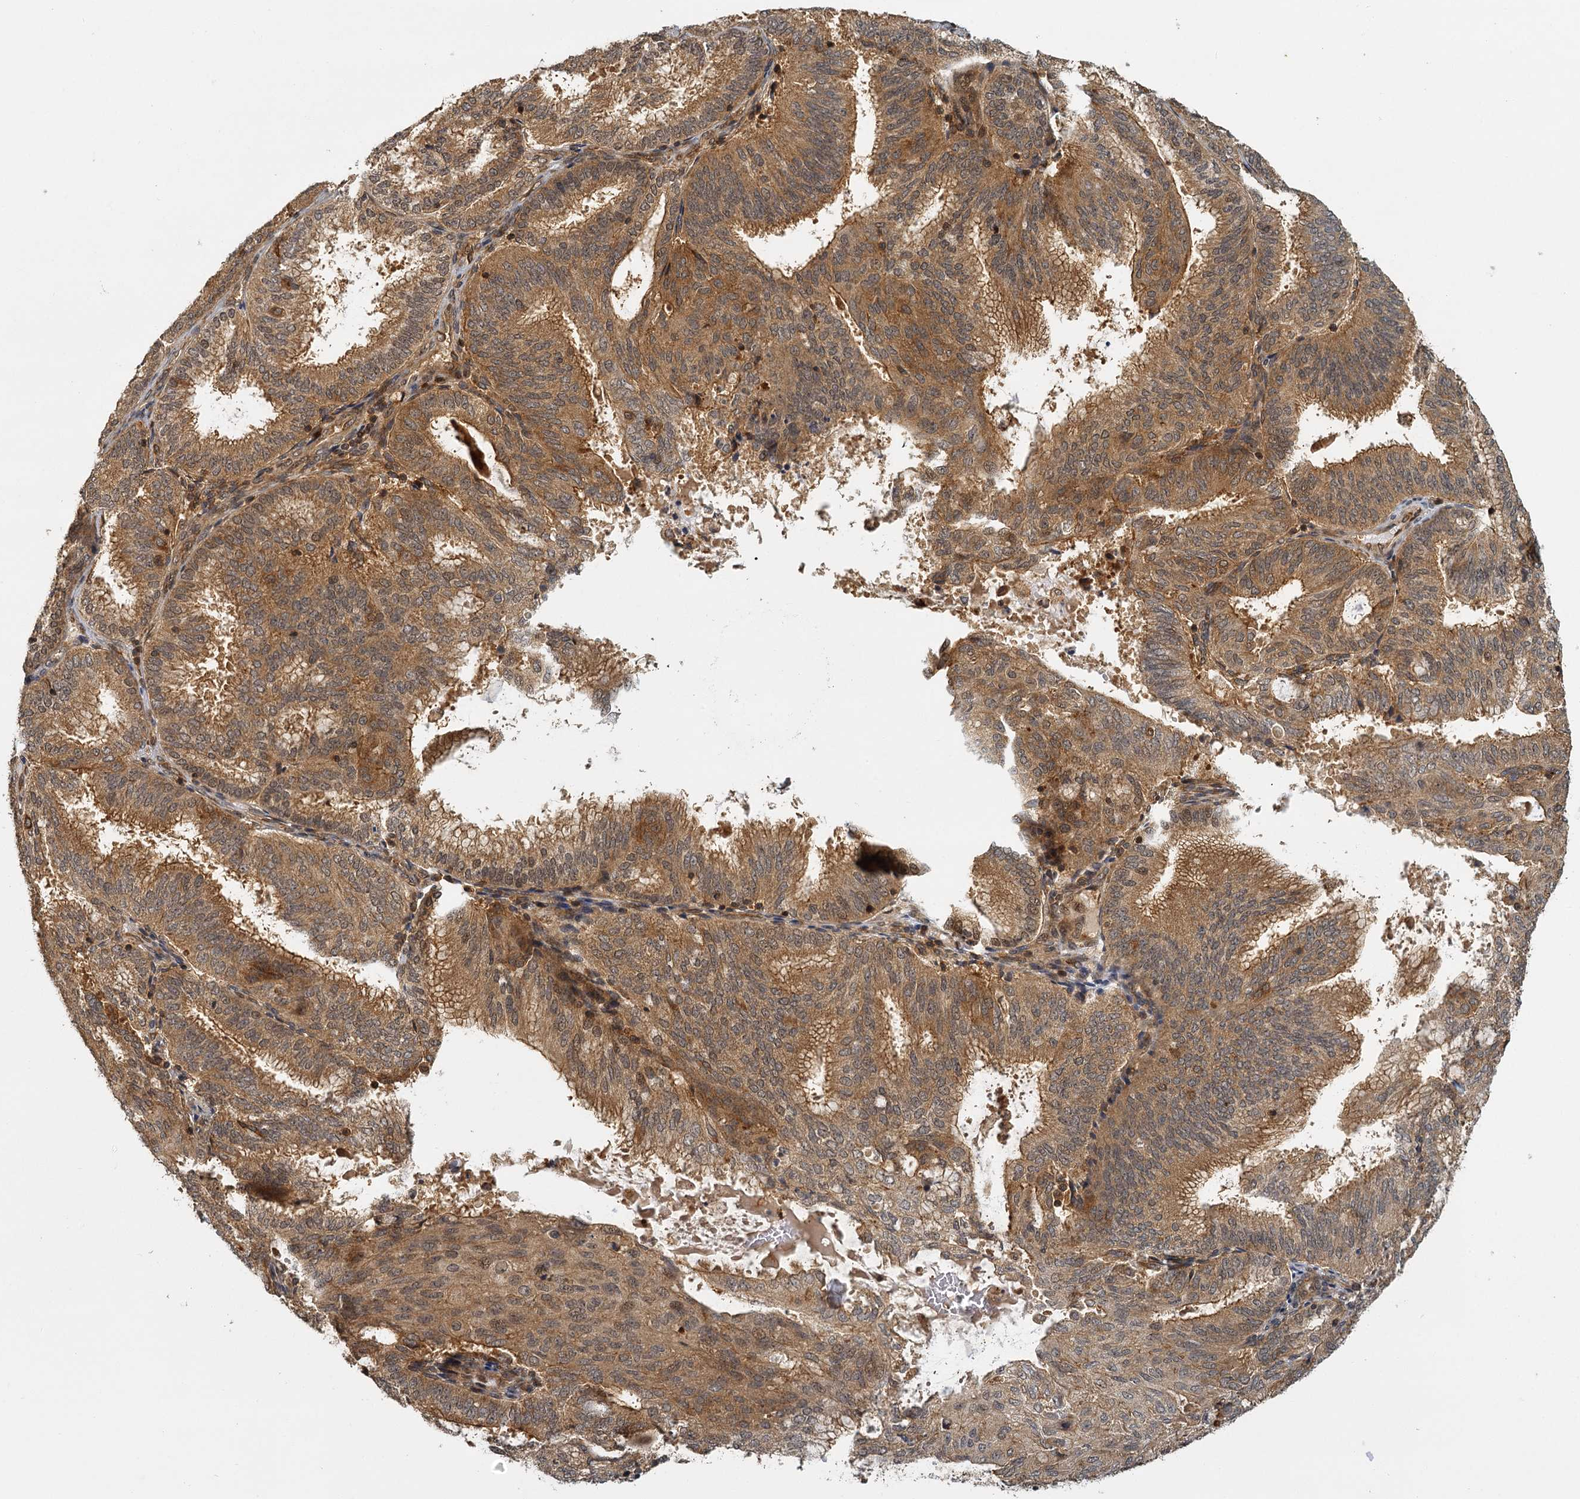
{"staining": {"intensity": "moderate", "quantity": ">75%", "location": "cytoplasmic/membranous,nuclear"}, "tissue": "endometrial cancer", "cell_type": "Tumor cells", "image_type": "cancer", "snomed": [{"axis": "morphology", "description": "Adenocarcinoma, NOS"}, {"axis": "topography", "description": "Endometrium"}], "caption": "Immunohistochemistry photomicrograph of endometrial cancer stained for a protein (brown), which exhibits medium levels of moderate cytoplasmic/membranous and nuclear positivity in about >75% of tumor cells.", "gene": "ZNF549", "patient": {"sex": "female", "age": 49}}